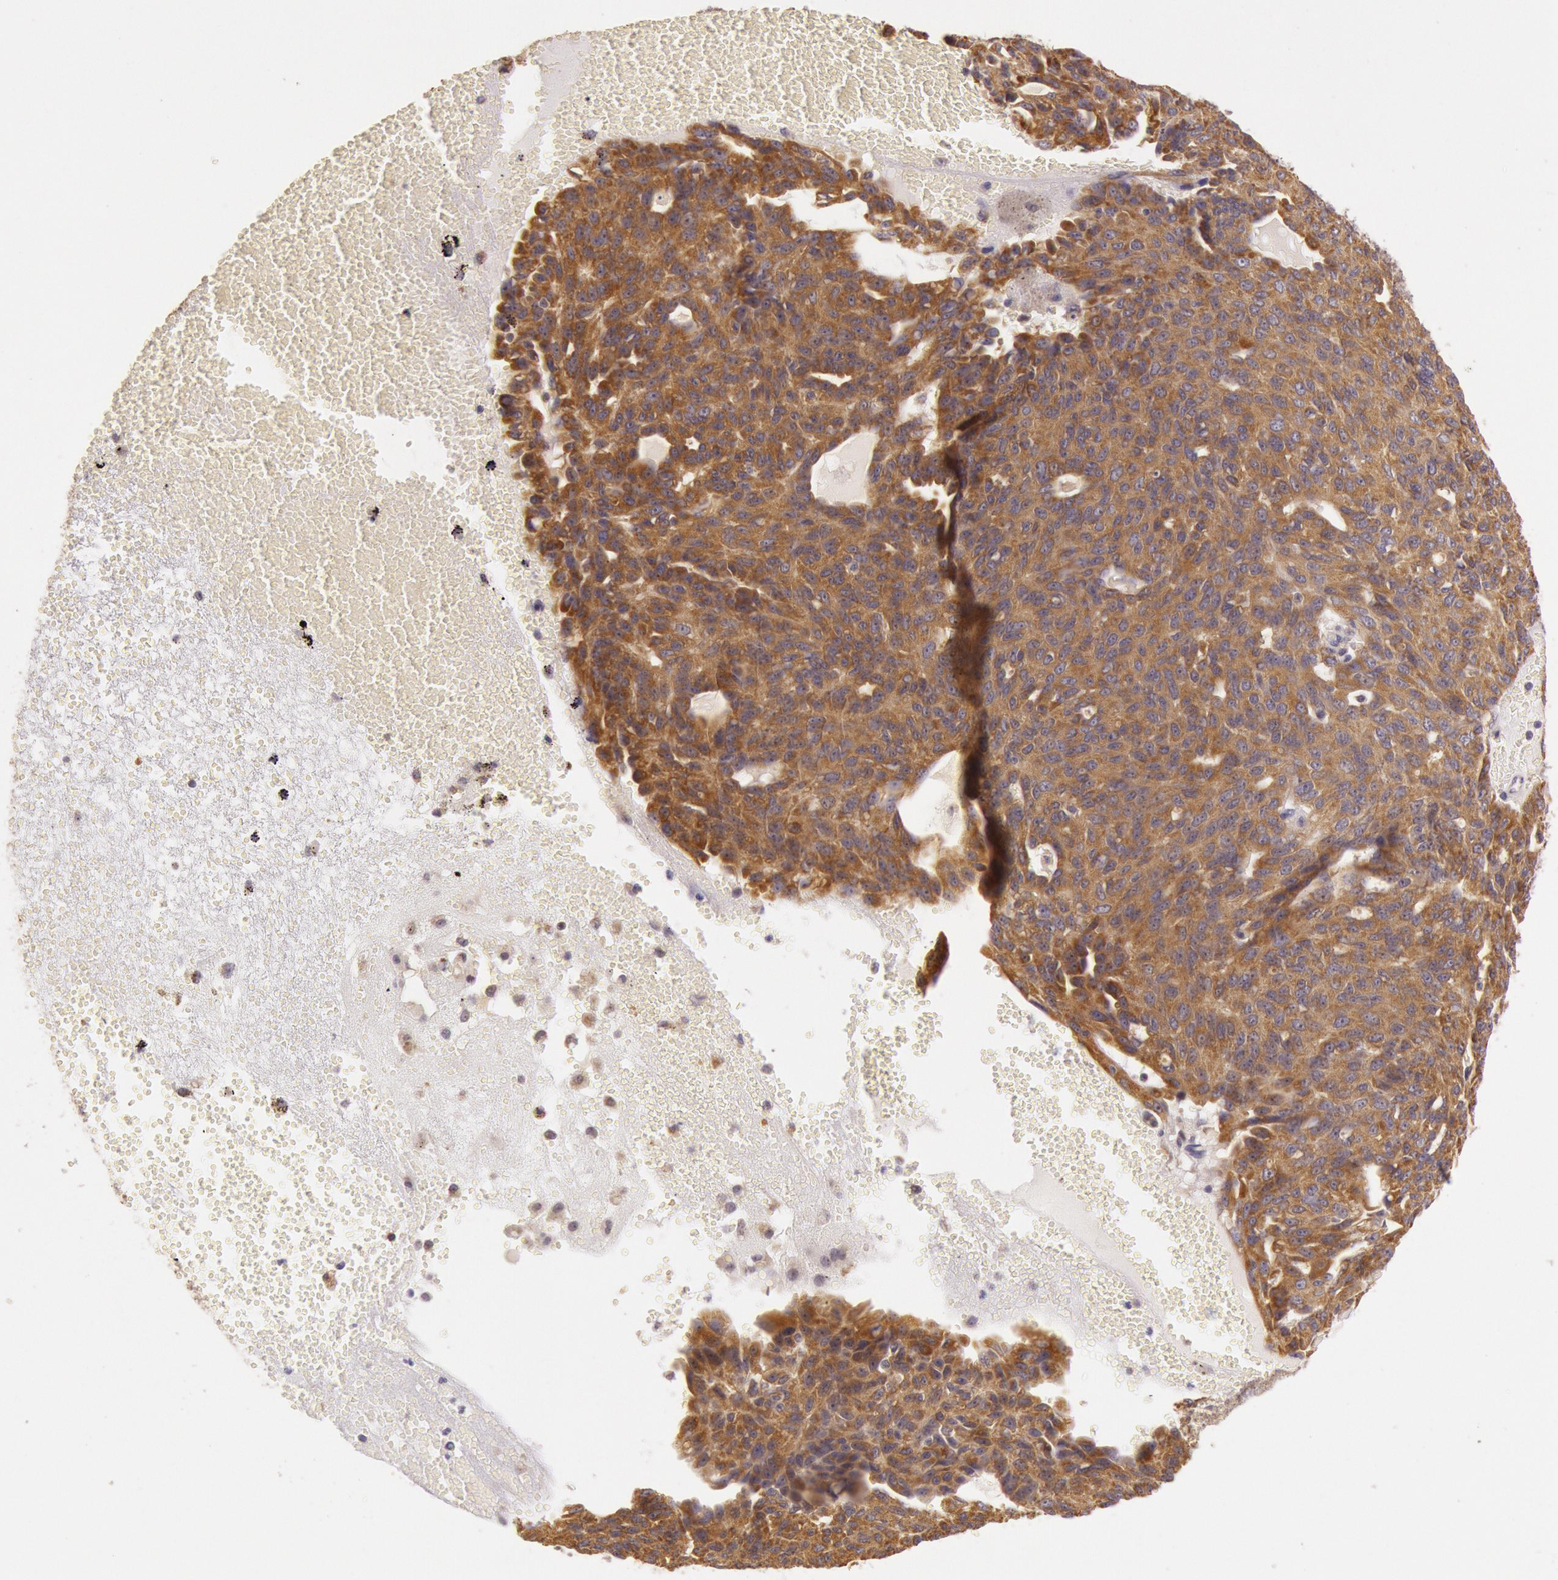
{"staining": {"intensity": "strong", "quantity": ">75%", "location": "cytoplasmic/membranous"}, "tissue": "ovarian cancer", "cell_type": "Tumor cells", "image_type": "cancer", "snomed": [{"axis": "morphology", "description": "Carcinoma, endometroid"}, {"axis": "topography", "description": "Ovary"}], "caption": "Ovarian cancer stained for a protein reveals strong cytoplasmic/membranous positivity in tumor cells. (Brightfield microscopy of DAB IHC at high magnification).", "gene": "CDK16", "patient": {"sex": "female", "age": 60}}